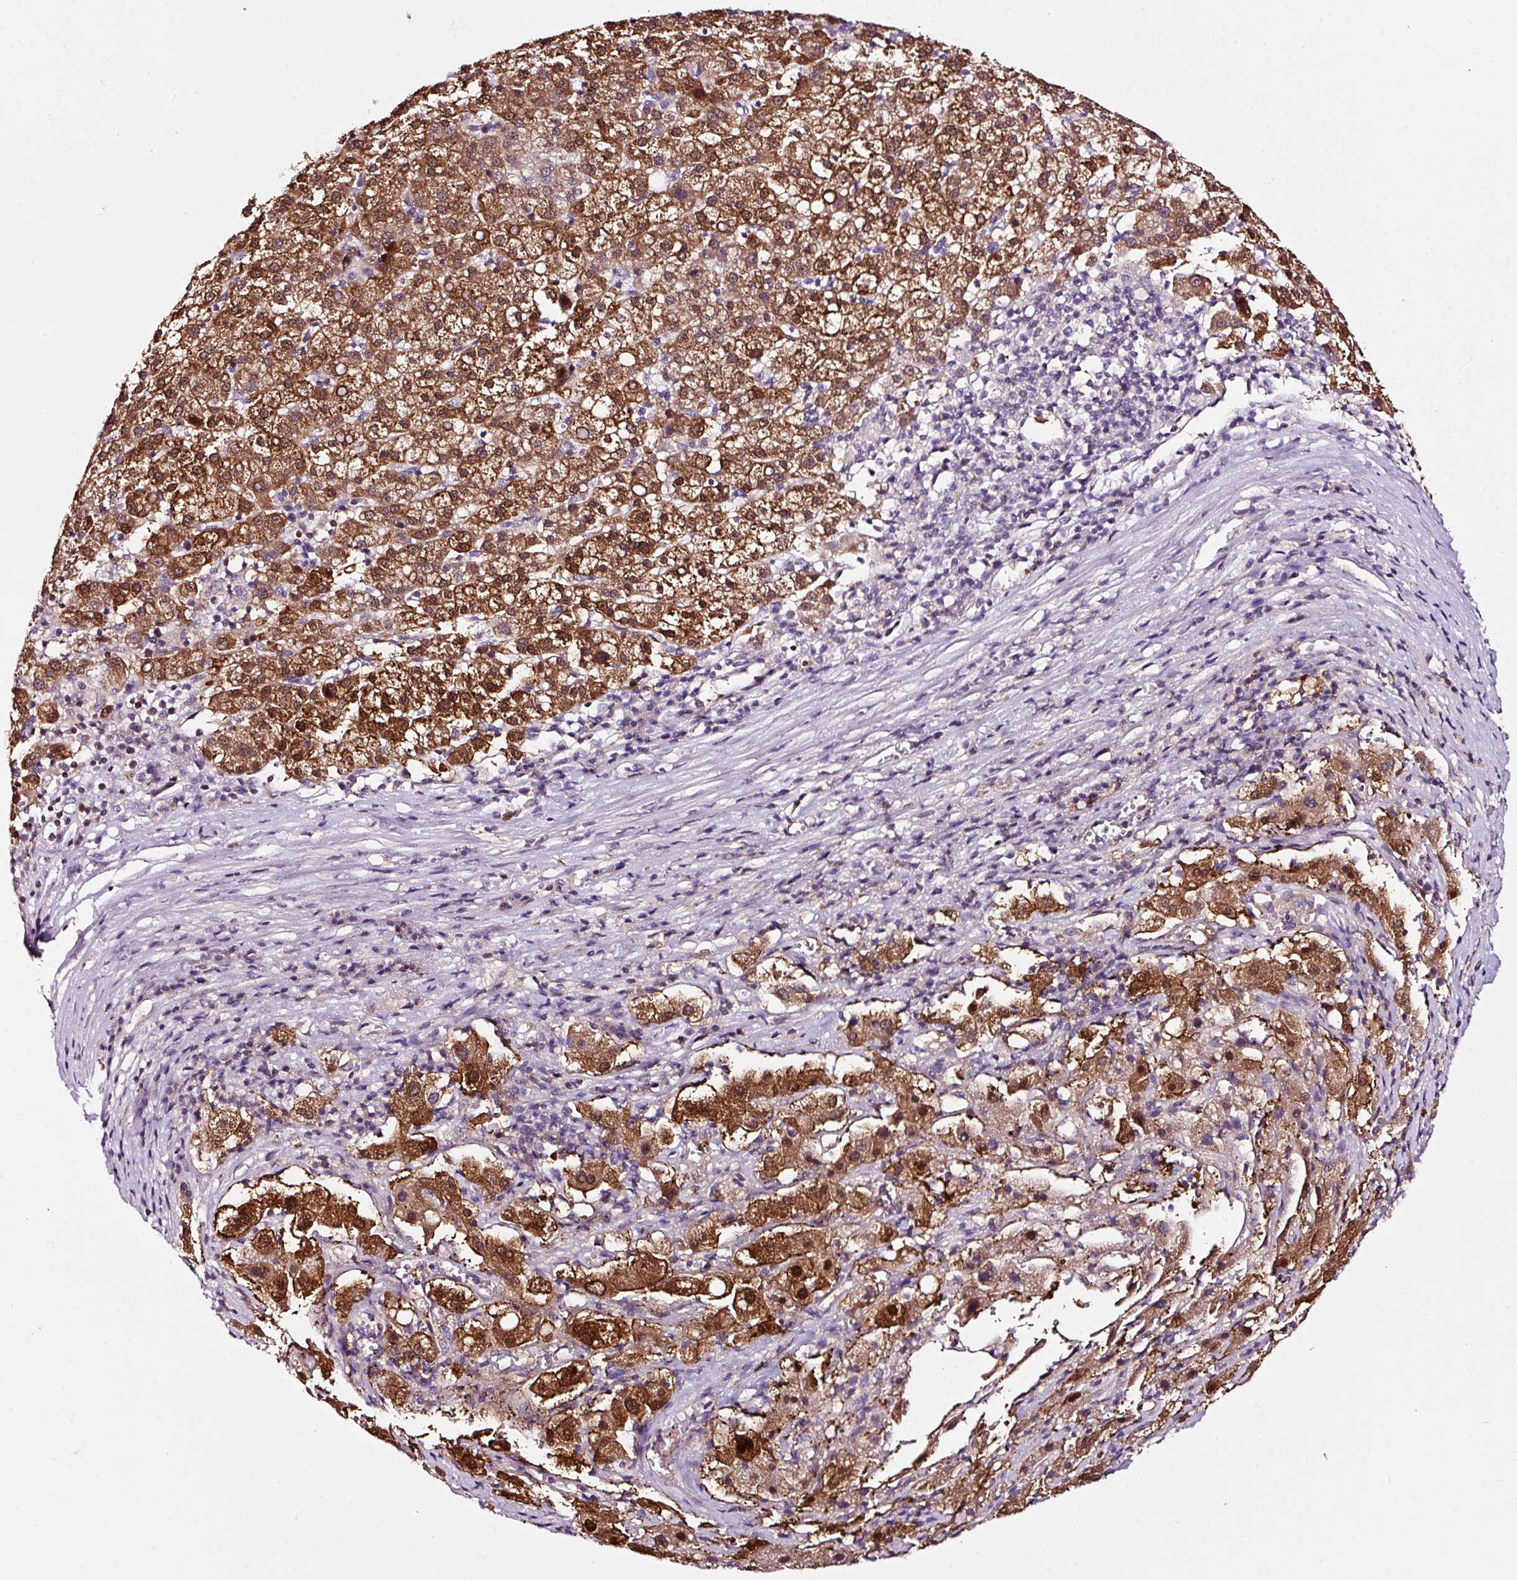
{"staining": {"intensity": "moderate", "quantity": ">75%", "location": "cytoplasmic/membranous,nuclear"}, "tissue": "liver cancer", "cell_type": "Tumor cells", "image_type": "cancer", "snomed": [{"axis": "morphology", "description": "Carcinoma, Hepatocellular, NOS"}, {"axis": "topography", "description": "Liver"}], "caption": "Brown immunohistochemical staining in human hepatocellular carcinoma (liver) exhibits moderate cytoplasmic/membranous and nuclear staining in approximately >75% of tumor cells.", "gene": "CD83", "patient": {"sex": "female", "age": 58}}